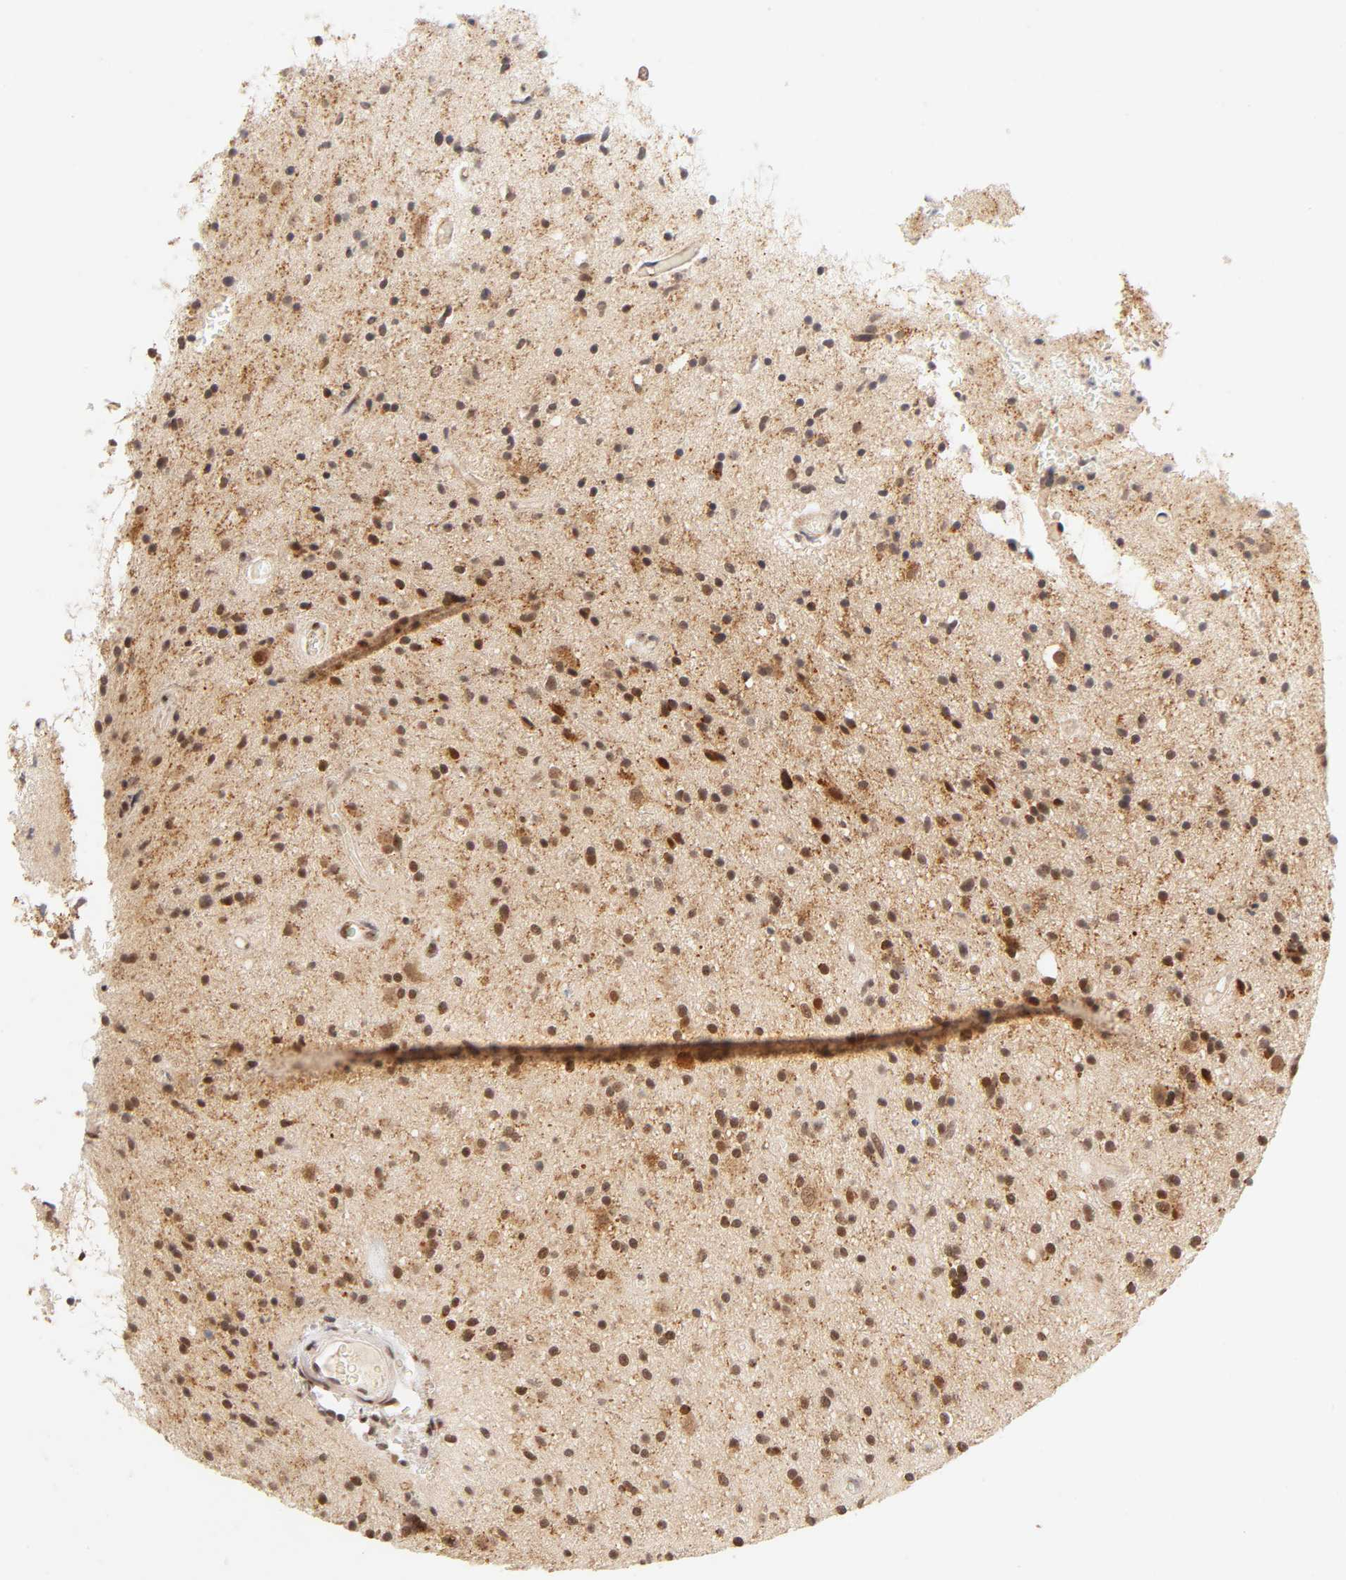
{"staining": {"intensity": "moderate", "quantity": ">75%", "location": "cytoplasmic/membranous,nuclear"}, "tissue": "glioma", "cell_type": "Tumor cells", "image_type": "cancer", "snomed": [{"axis": "morphology", "description": "Glioma, malignant, High grade"}, {"axis": "topography", "description": "Brain"}], "caption": "Protein expression analysis of human glioma reveals moderate cytoplasmic/membranous and nuclear expression in approximately >75% of tumor cells.", "gene": "TAF10", "patient": {"sex": "male", "age": 33}}